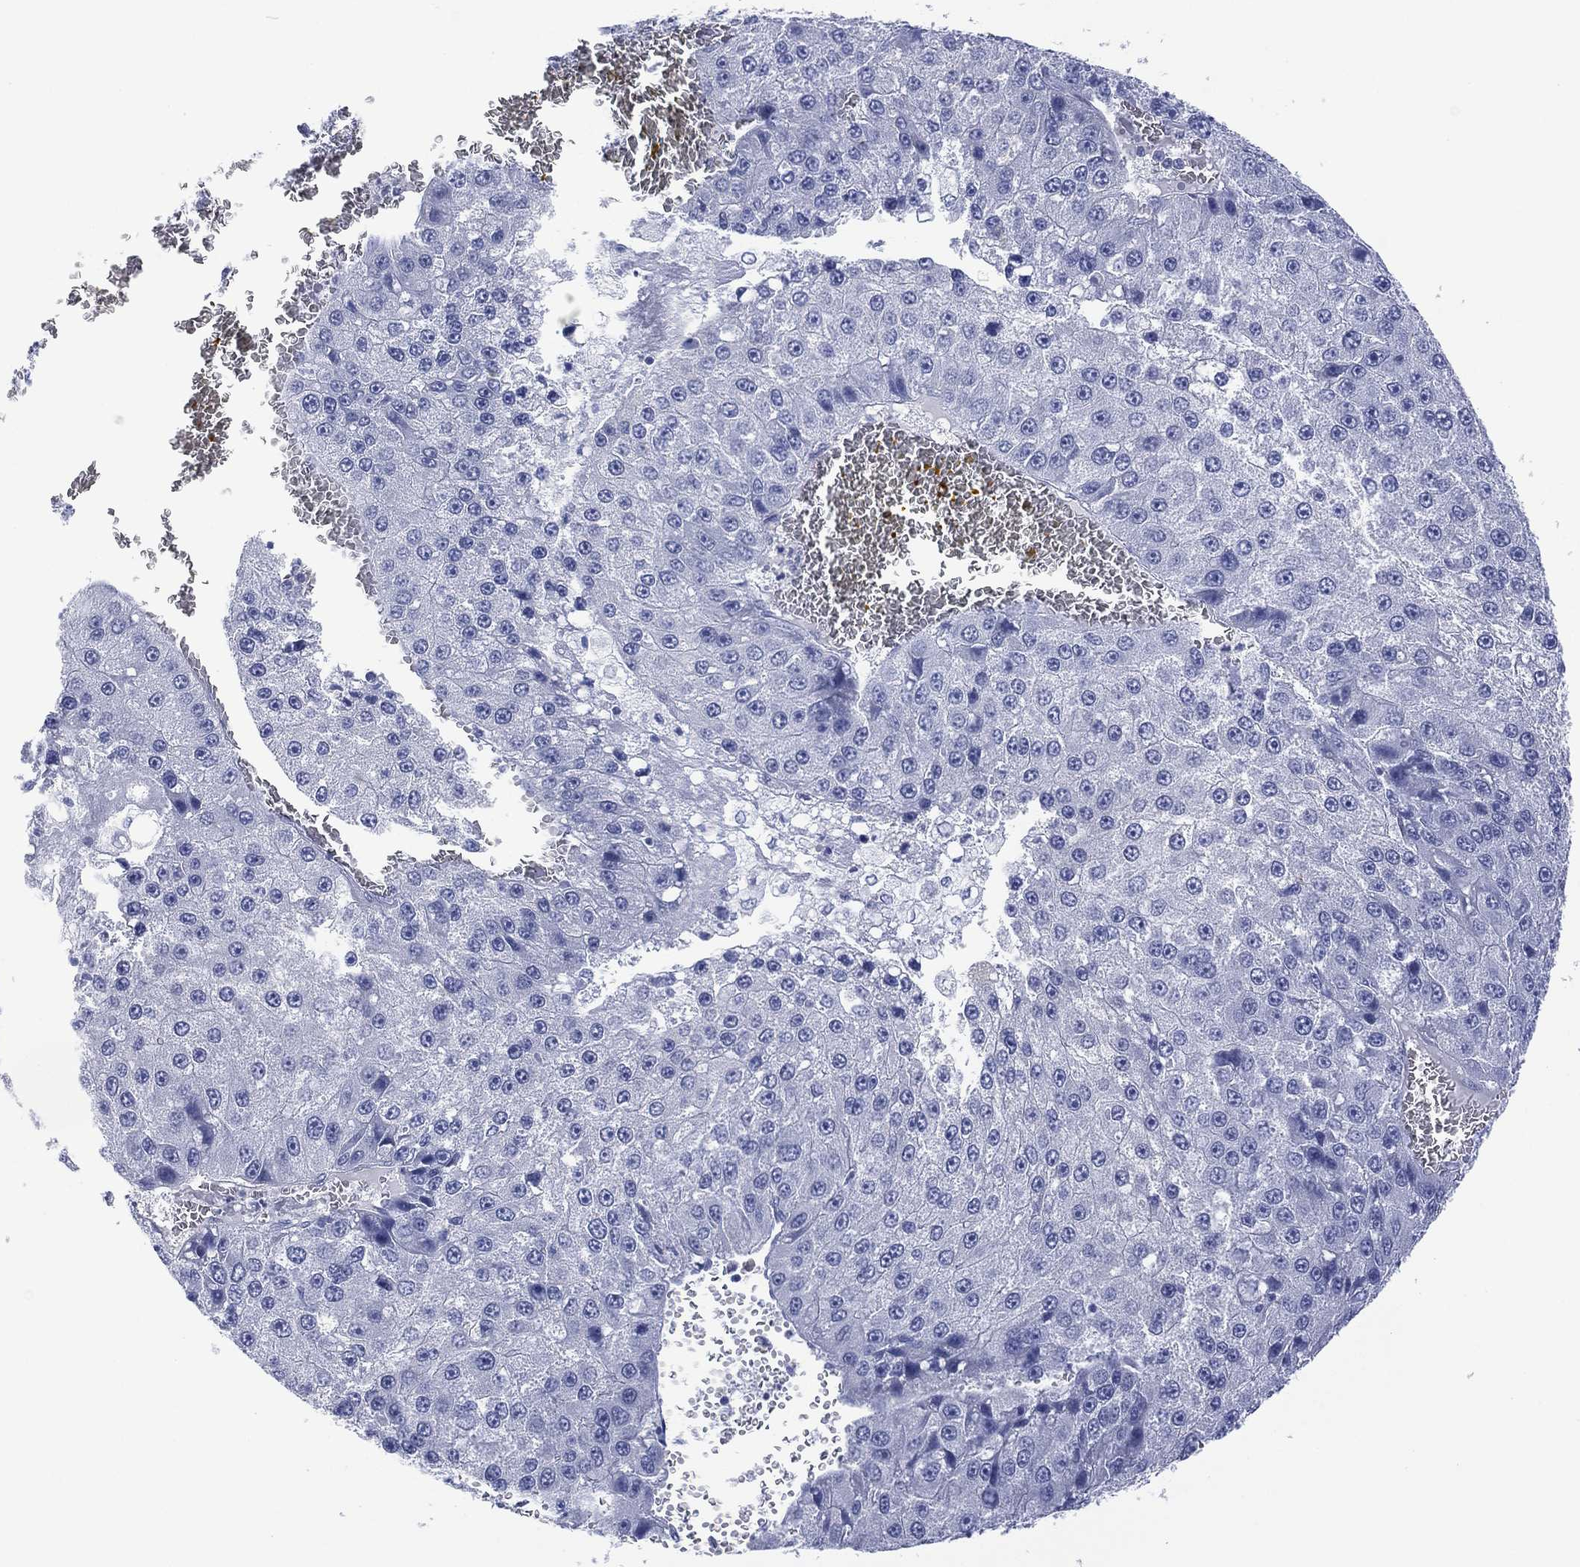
{"staining": {"intensity": "negative", "quantity": "none", "location": "none"}, "tissue": "liver cancer", "cell_type": "Tumor cells", "image_type": "cancer", "snomed": [{"axis": "morphology", "description": "Carcinoma, Hepatocellular, NOS"}, {"axis": "topography", "description": "Liver"}], "caption": "Protein analysis of hepatocellular carcinoma (liver) exhibits no significant positivity in tumor cells.", "gene": "DSG1", "patient": {"sex": "female", "age": 73}}